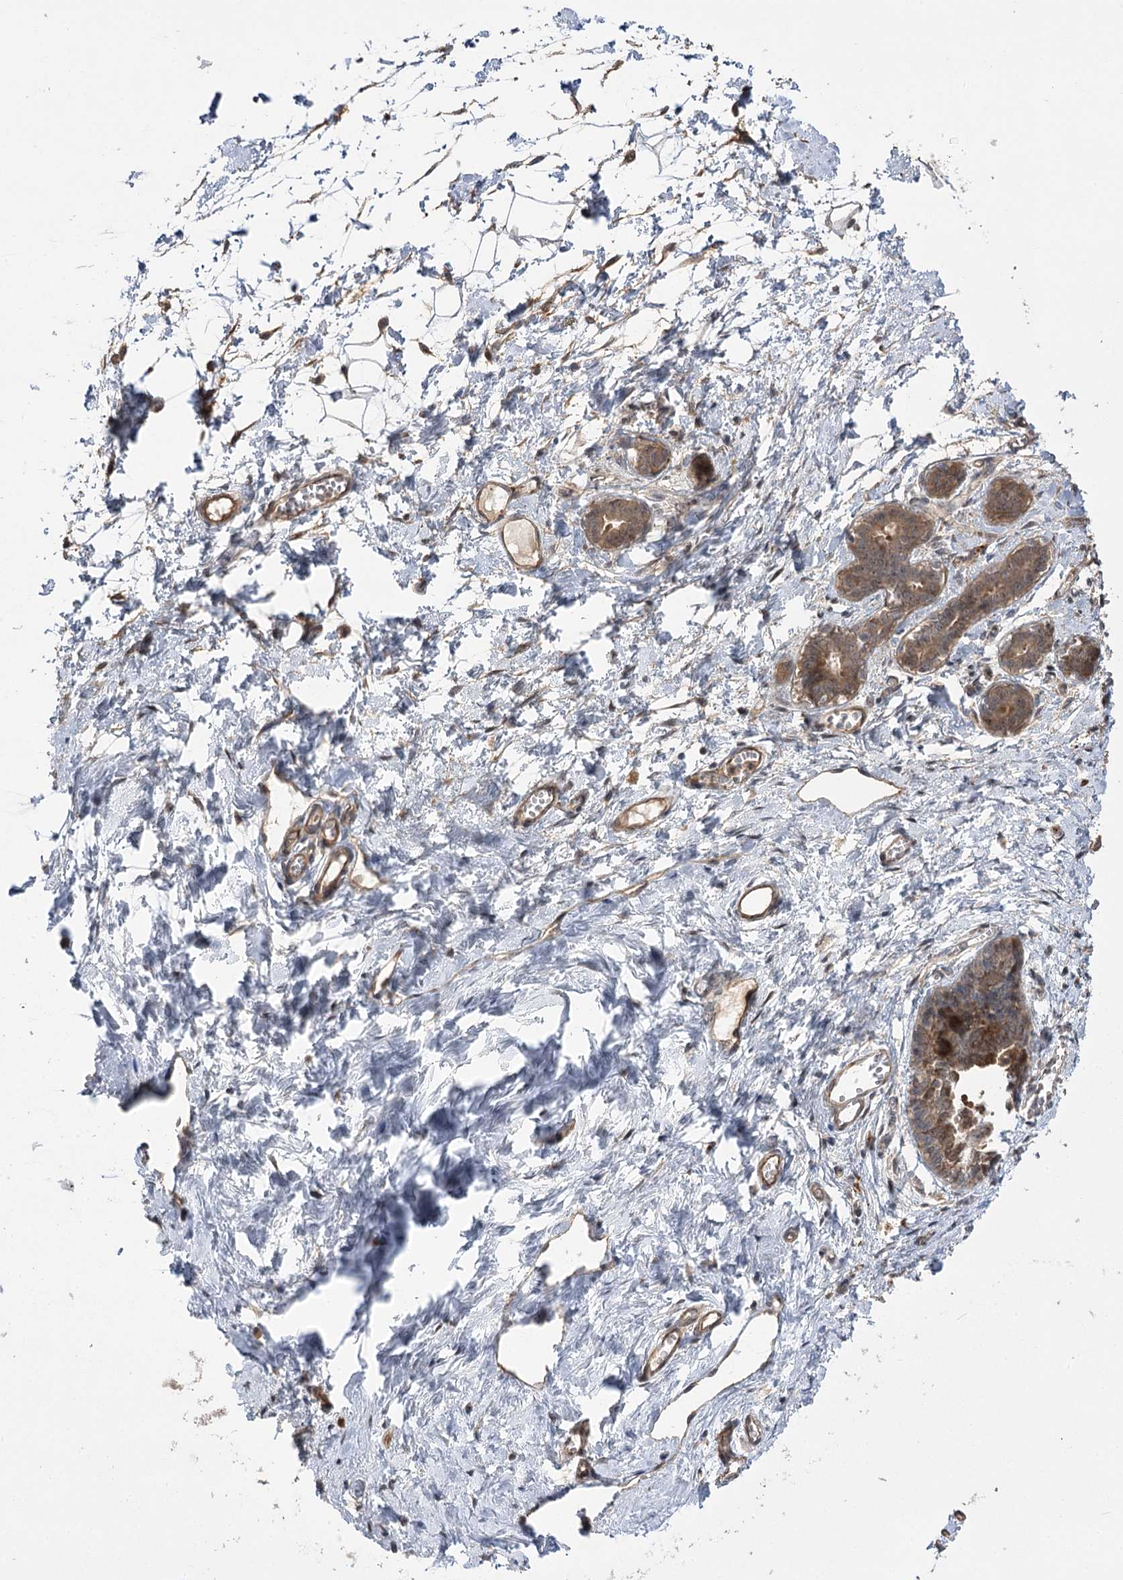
{"staining": {"intensity": "negative", "quantity": "none", "location": "none"}, "tissue": "breast", "cell_type": "Adipocytes", "image_type": "normal", "snomed": [{"axis": "morphology", "description": "Normal tissue, NOS"}, {"axis": "topography", "description": "Breast"}], "caption": "An image of breast stained for a protein displays no brown staining in adipocytes. (Immunohistochemistry (ihc), brightfield microscopy, high magnification).", "gene": "KCNN2", "patient": {"sex": "female", "age": 27}}